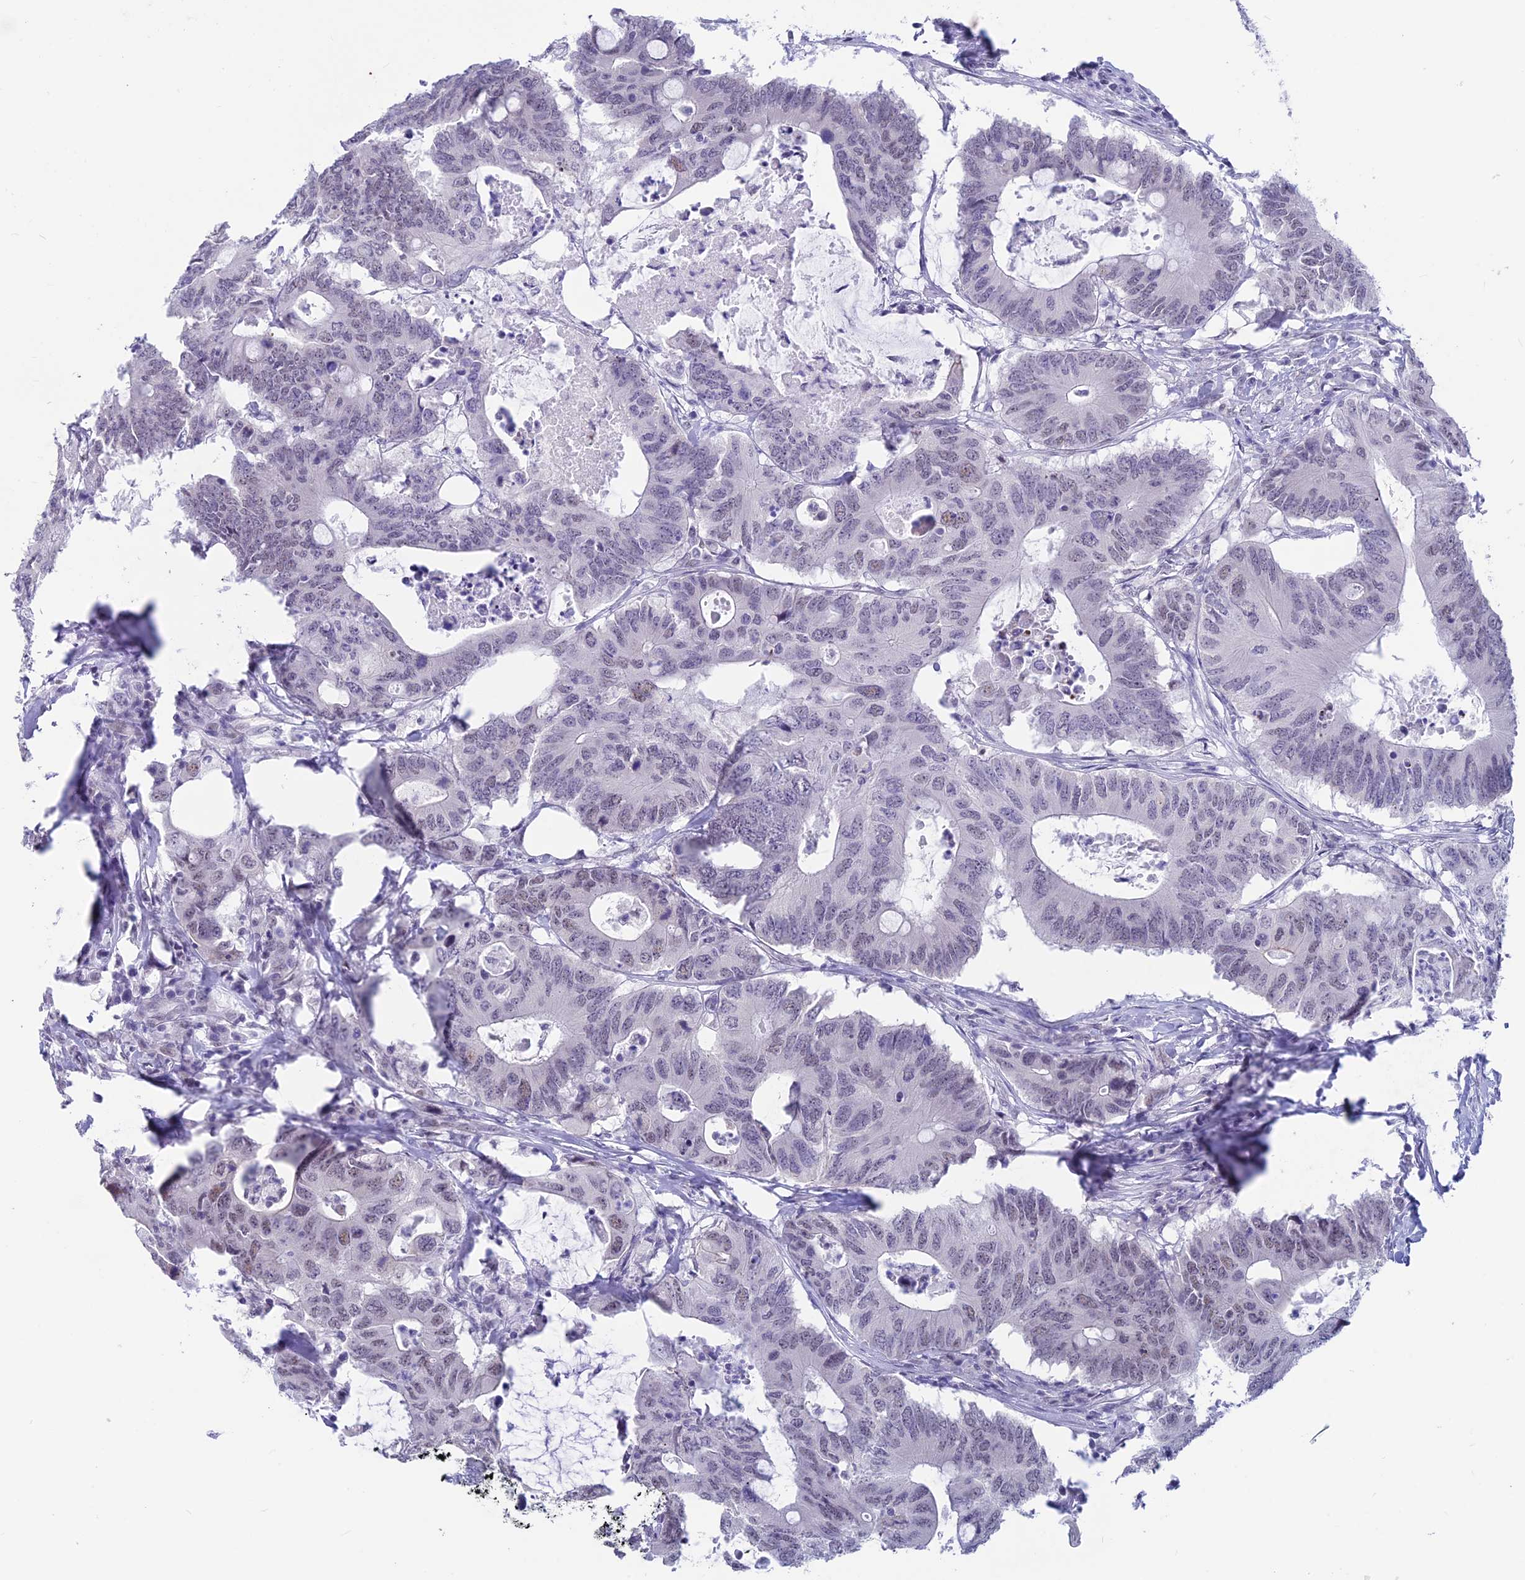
{"staining": {"intensity": "weak", "quantity": "<25%", "location": "nuclear"}, "tissue": "colorectal cancer", "cell_type": "Tumor cells", "image_type": "cancer", "snomed": [{"axis": "morphology", "description": "Adenocarcinoma, NOS"}, {"axis": "topography", "description": "Colon"}], "caption": "An IHC image of adenocarcinoma (colorectal) is shown. There is no staining in tumor cells of adenocarcinoma (colorectal).", "gene": "SRSF5", "patient": {"sex": "male", "age": 71}}